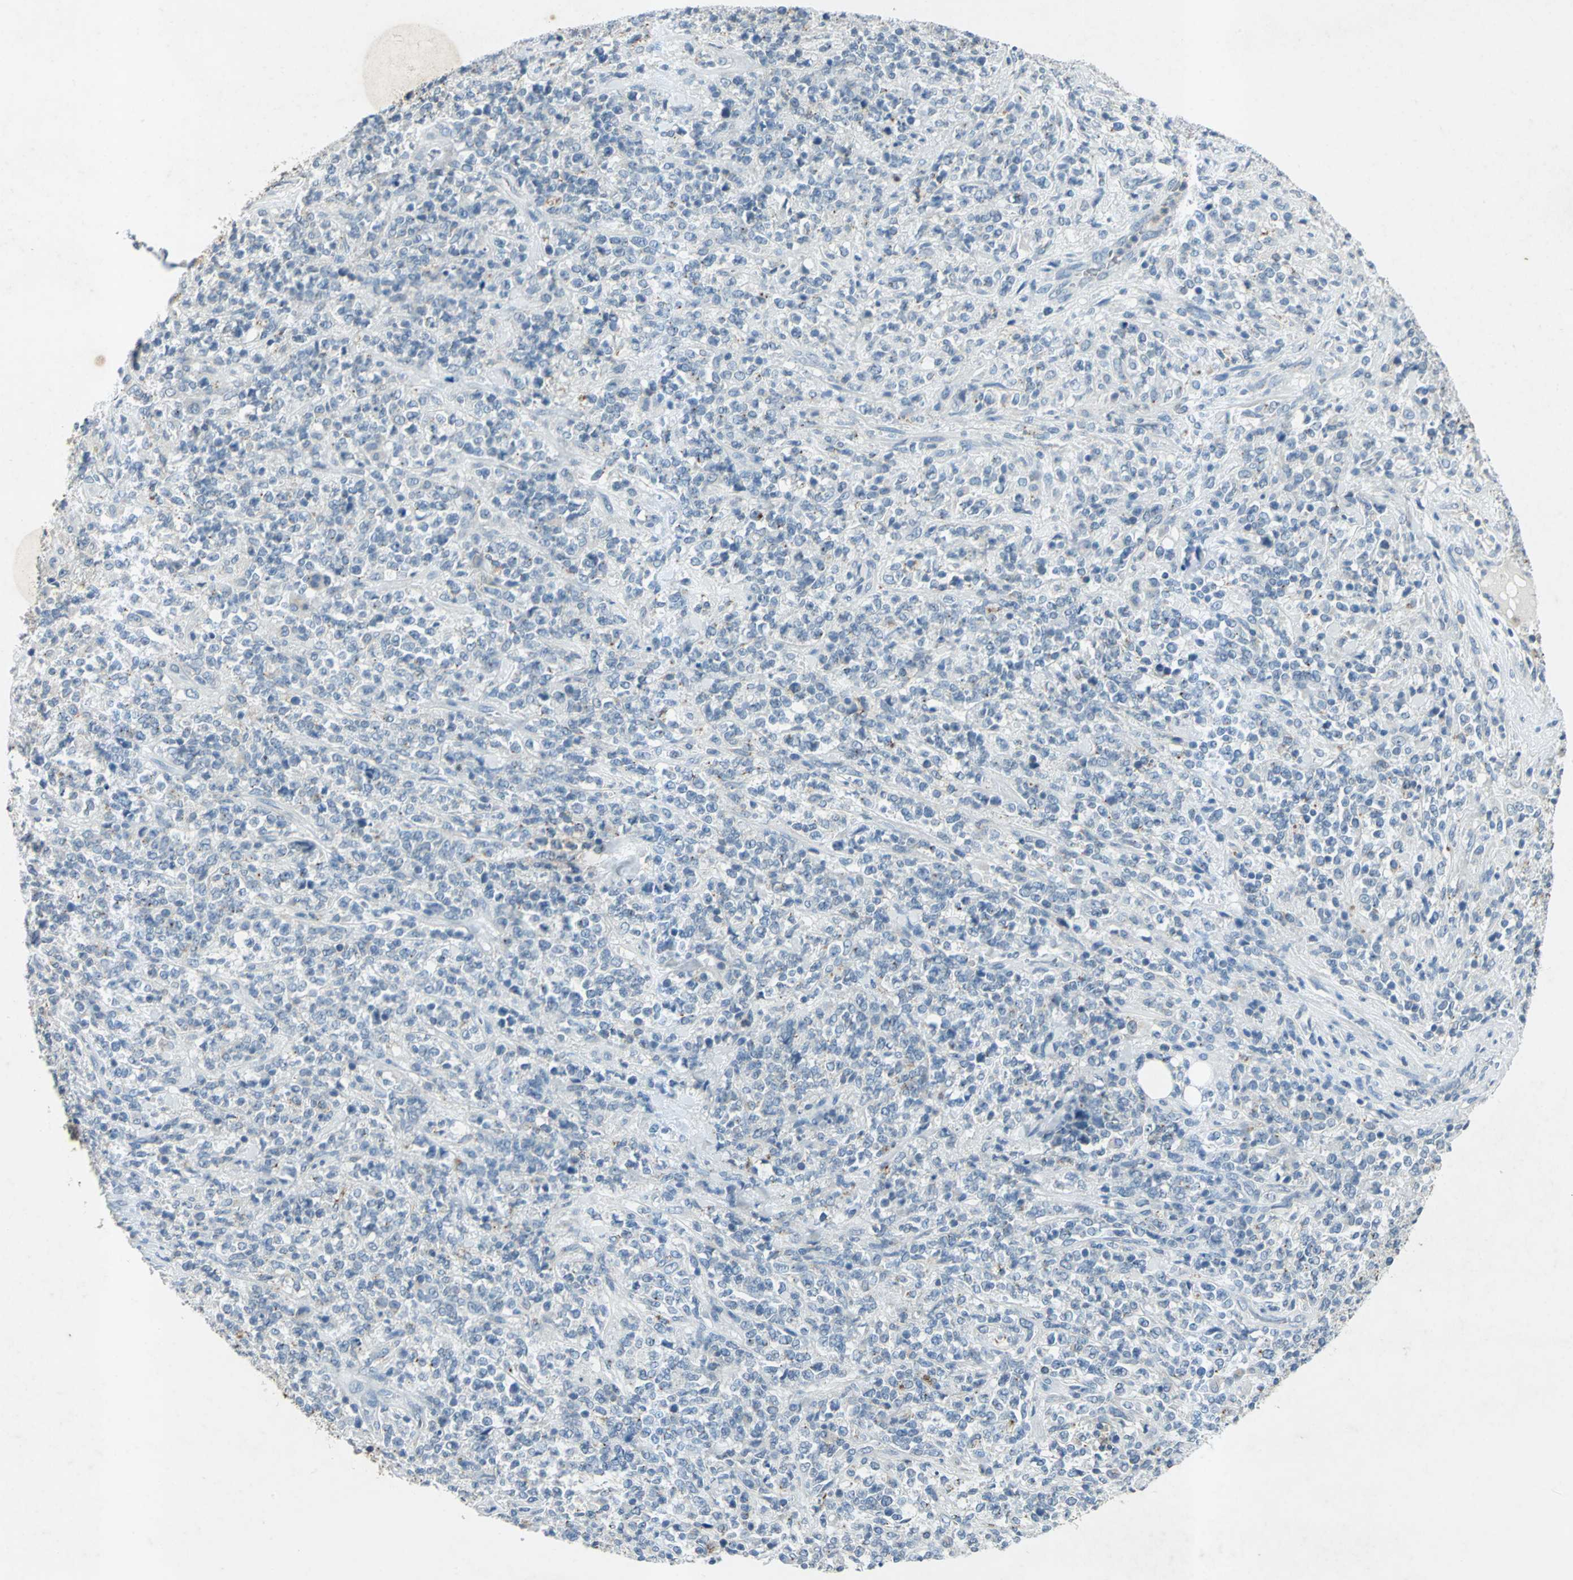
{"staining": {"intensity": "negative", "quantity": "none", "location": "none"}, "tissue": "lymphoma", "cell_type": "Tumor cells", "image_type": "cancer", "snomed": [{"axis": "morphology", "description": "Malignant lymphoma, non-Hodgkin's type, High grade"}, {"axis": "topography", "description": "Soft tissue"}], "caption": "This is a histopathology image of immunohistochemistry staining of lymphoma, which shows no staining in tumor cells. (Stains: DAB immunohistochemistry (IHC) with hematoxylin counter stain, Microscopy: brightfield microscopy at high magnification).", "gene": "CAMK2B", "patient": {"sex": "male", "age": 18}}